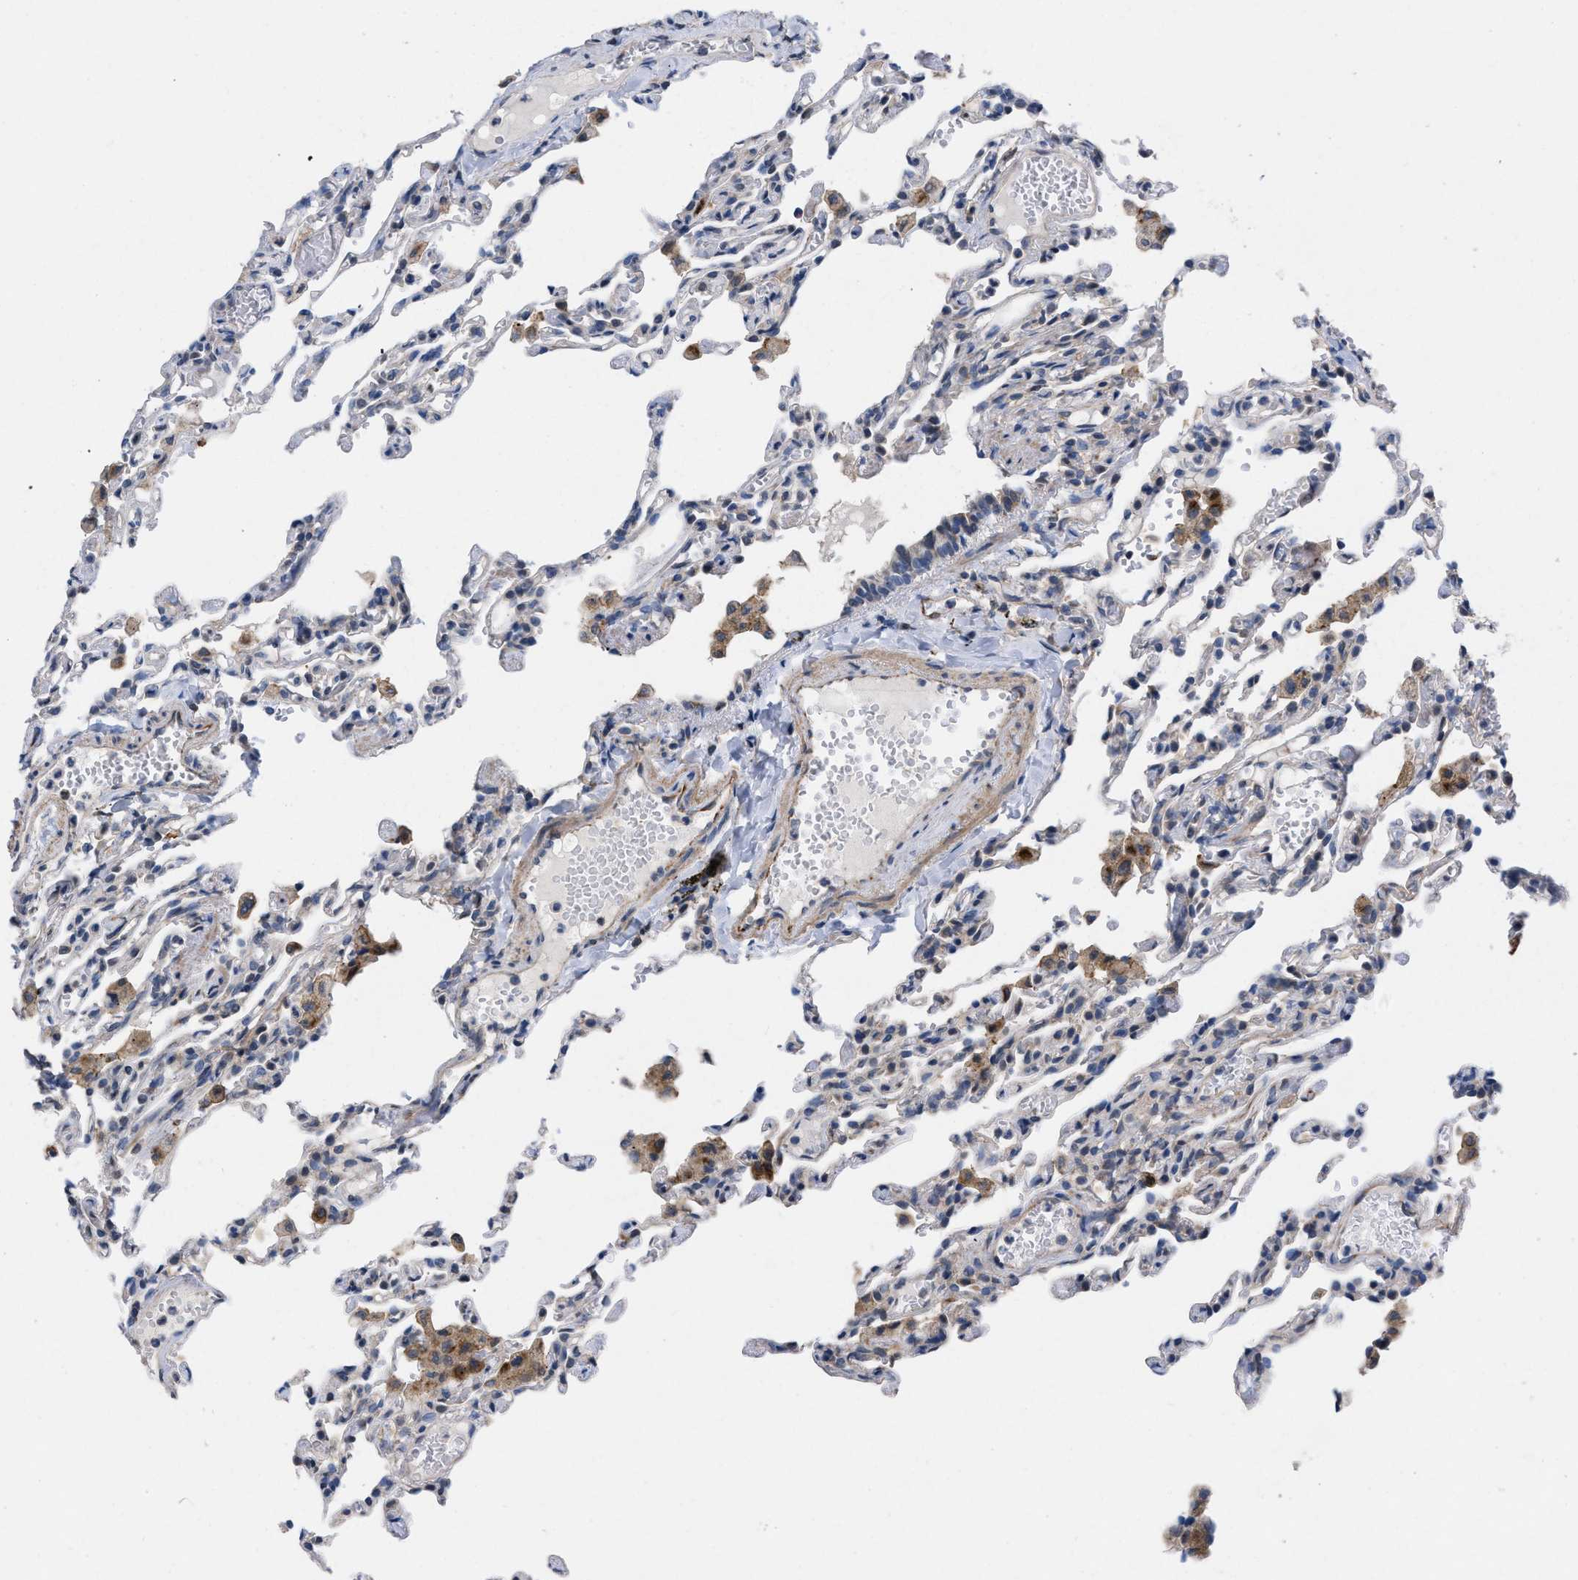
{"staining": {"intensity": "negative", "quantity": "none", "location": "none"}, "tissue": "lung", "cell_type": "Alveolar cells", "image_type": "normal", "snomed": [{"axis": "morphology", "description": "Normal tissue, NOS"}, {"axis": "topography", "description": "Lung"}], "caption": "Human lung stained for a protein using IHC shows no positivity in alveolar cells.", "gene": "TMEM131", "patient": {"sex": "male", "age": 21}}